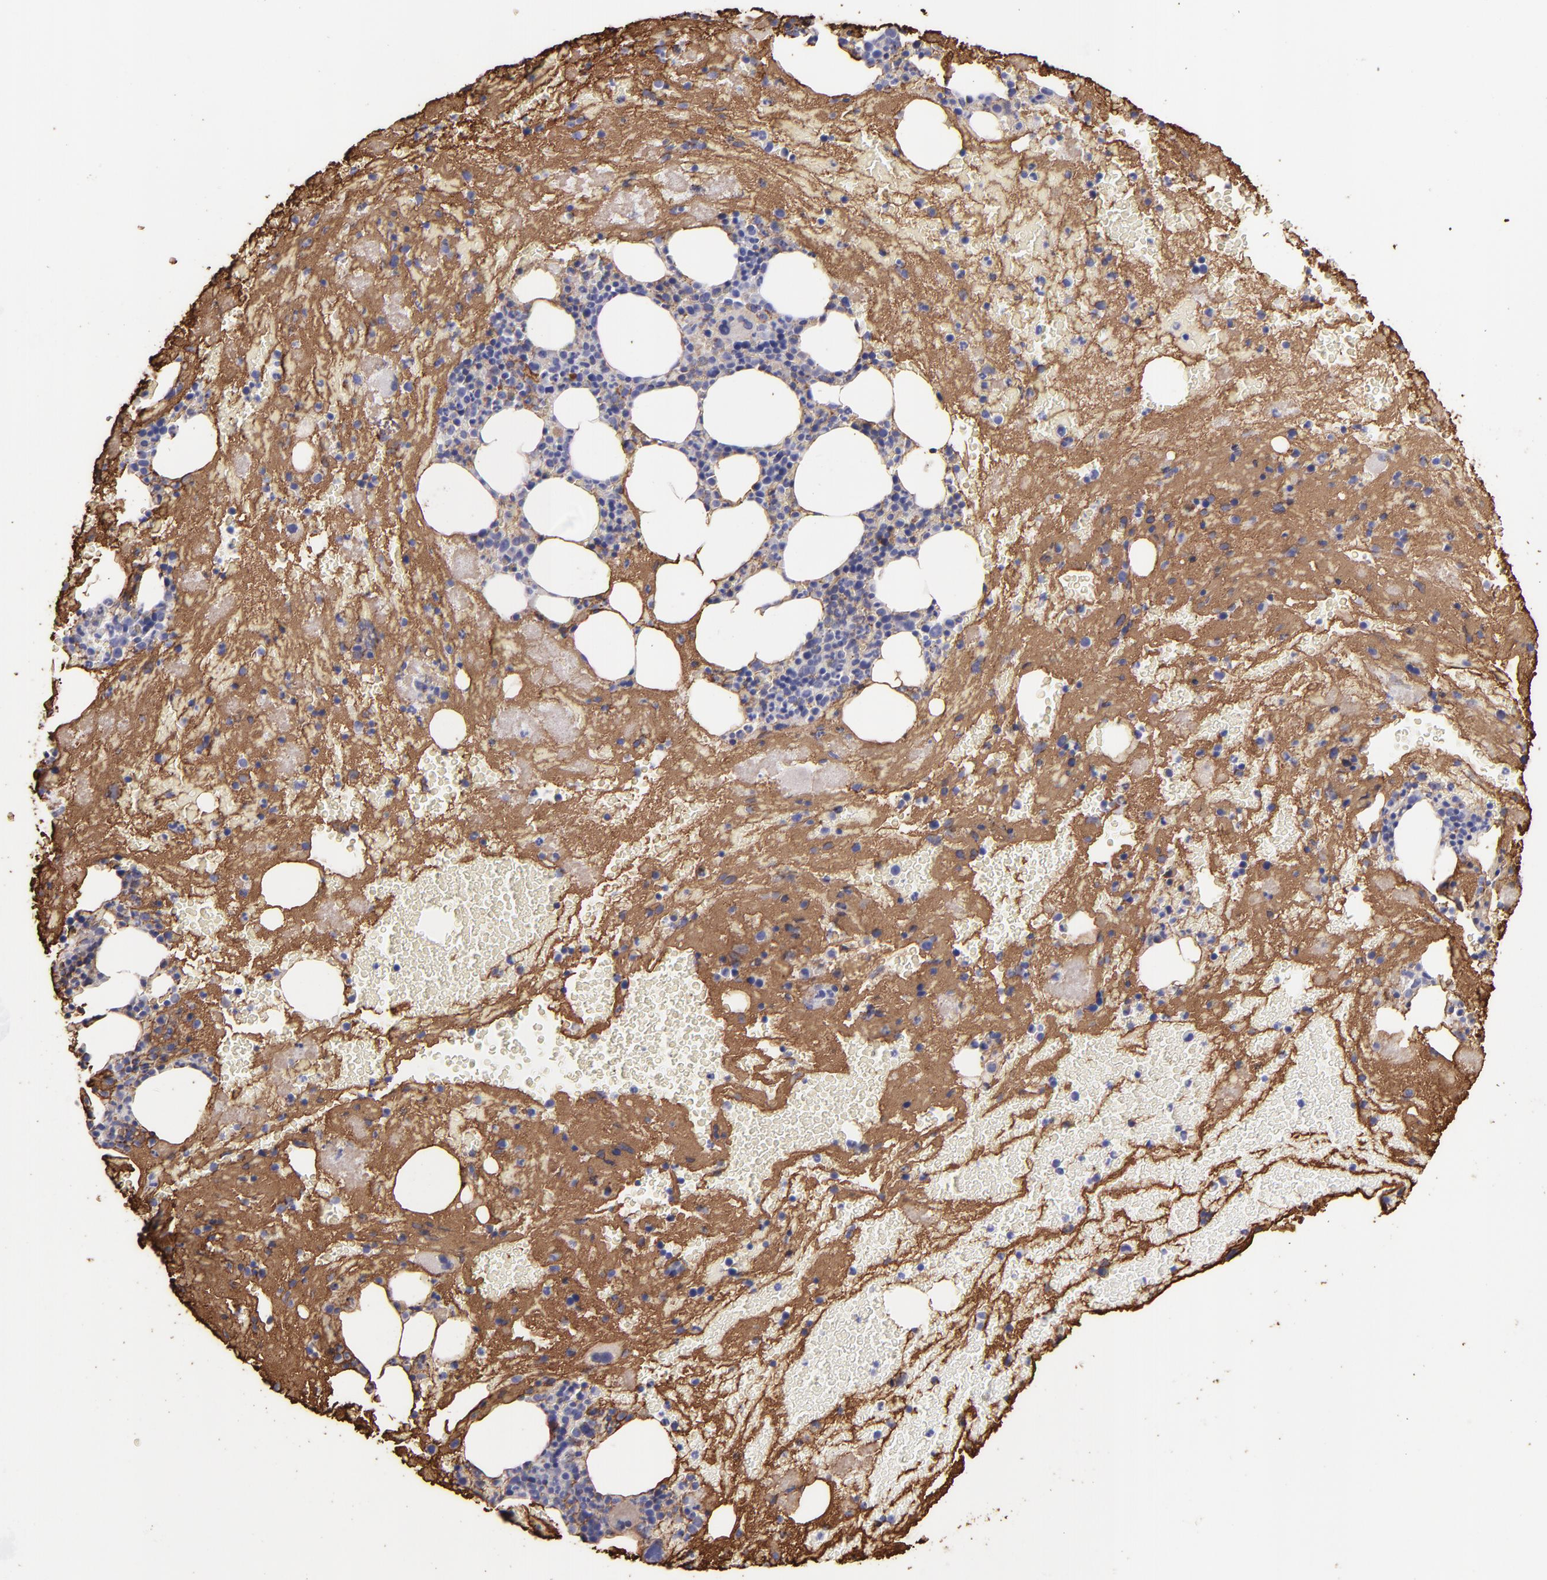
{"staining": {"intensity": "weak", "quantity": "25%-75%", "location": "cytoplasmic/membranous"}, "tissue": "bone marrow", "cell_type": "Hematopoietic cells", "image_type": "normal", "snomed": [{"axis": "morphology", "description": "Normal tissue, NOS"}, {"axis": "topography", "description": "Bone marrow"}], "caption": "This micrograph demonstrates normal bone marrow stained with immunohistochemistry (IHC) to label a protein in brown. The cytoplasmic/membranous of hematopoietic cells show weak positivity for the protein. Nuclei are counter-stained blue.", "gene": "FGB", "patient": {"sex": "male", "age": 76}}